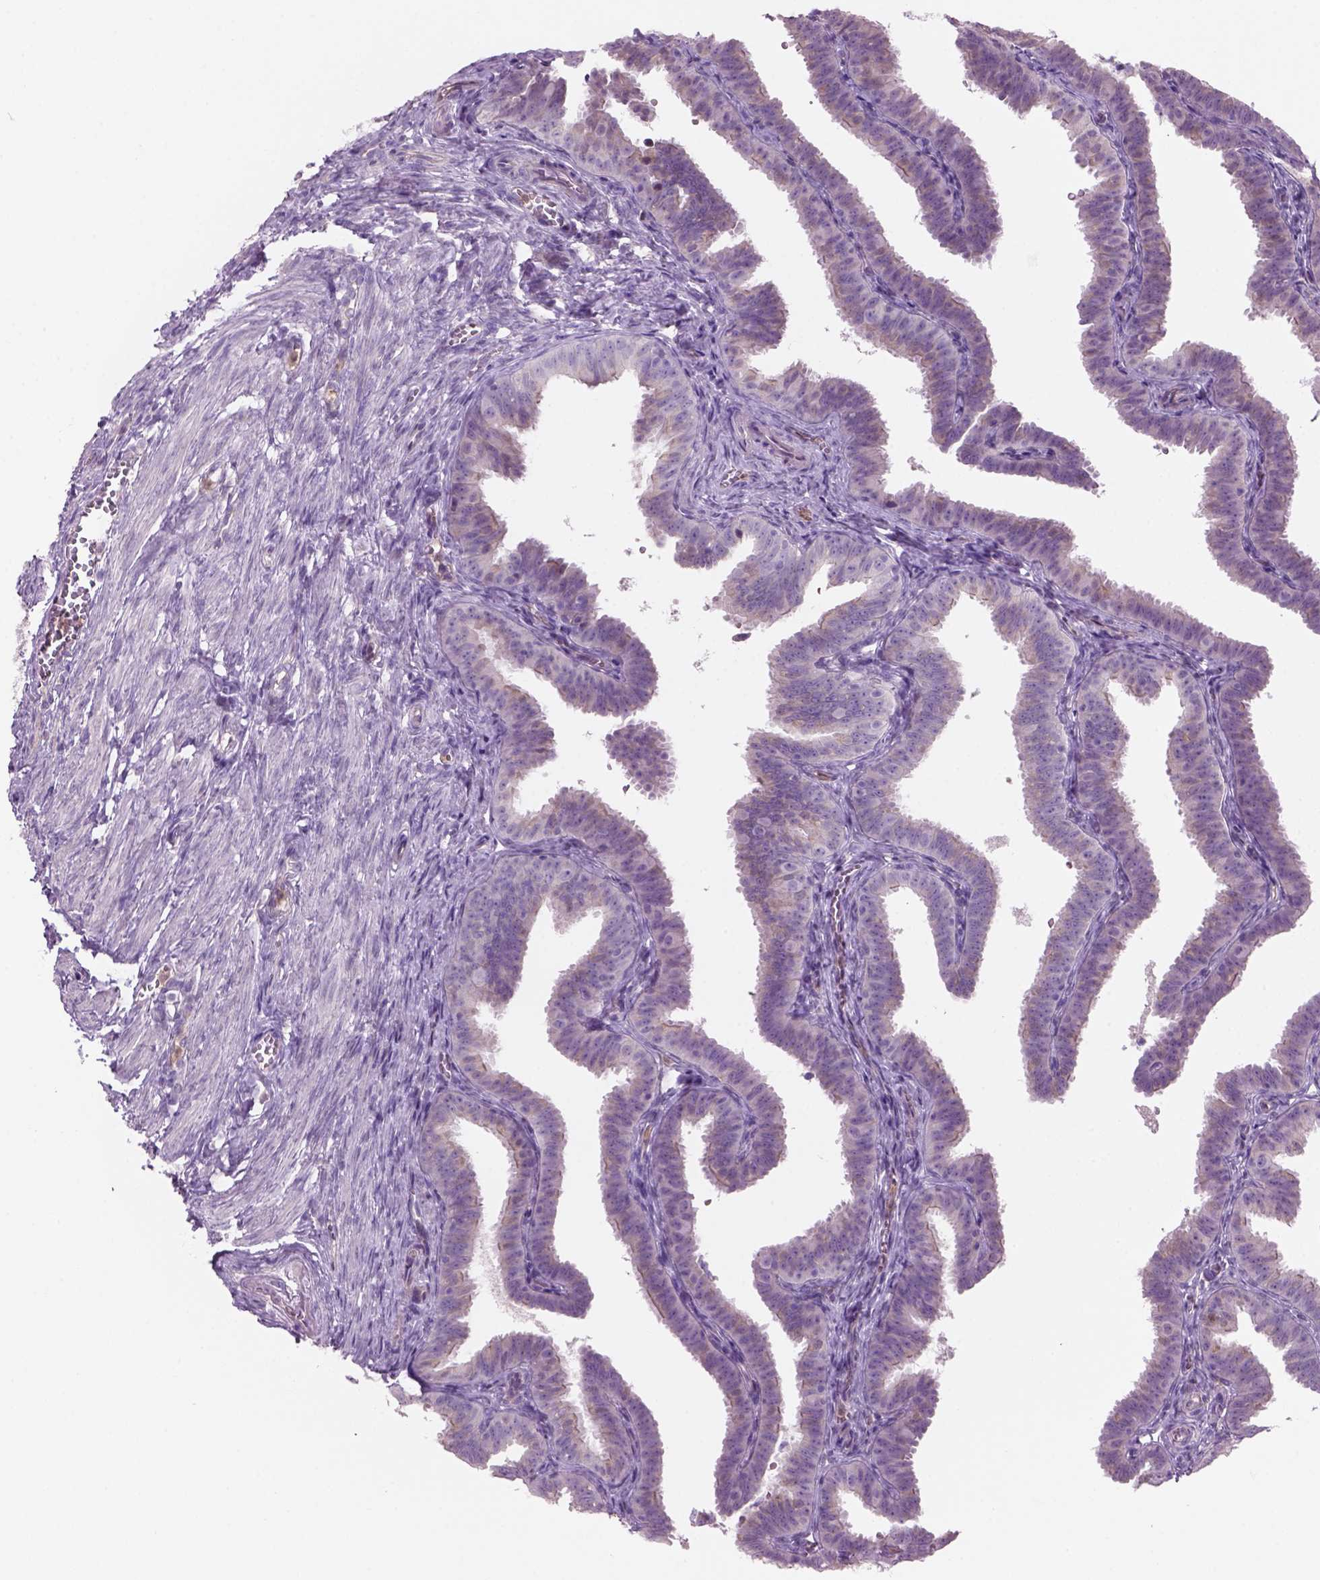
{"staining": {"intensity": "weak", "quantity": "<25%", "location": "cytoplasmic/membranous"}, "tissue": "fallopian tube", "cell_type": "Glandular cells", "image_type": "normal", "snomed": [{"axis": "morphology", "description": "Normal tissue, NOS"}, {"axis": "topography", "description": "Fallopian tube"}], "caption": "Fallopian tube stained for a protein using immunohistochemistry (IHC) shows no staining glandular cells.", "gene": "CD84", "patient": {"sex": "female", "age": 25}}